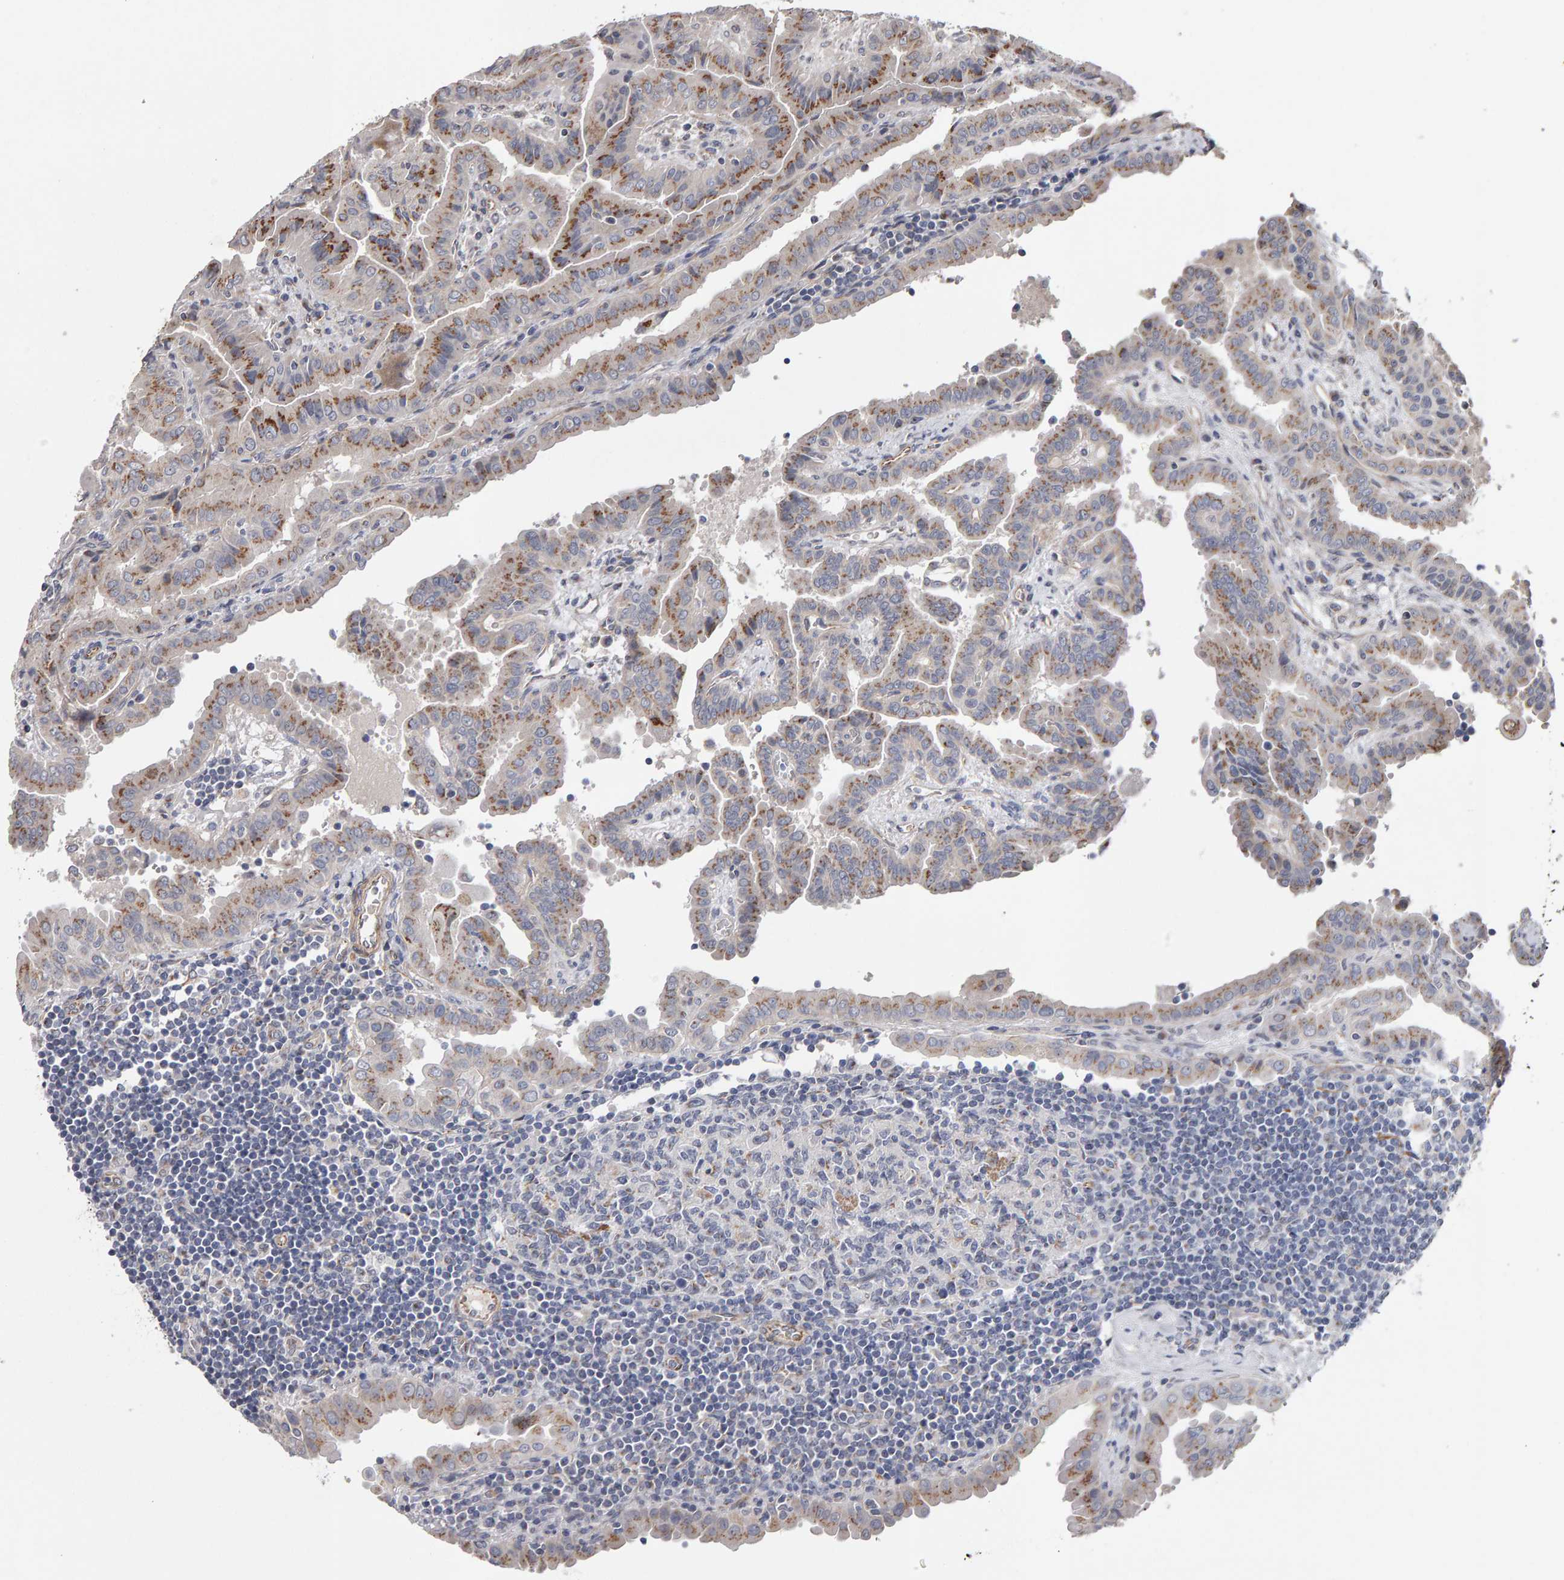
{"staining": {"intensity": "moderate", "quantity": ">75%", "location": "cytoplasmic/membranous"}, "tissue": "thyroid cancer", "cell_type": "Tumor cells", "image_type": "cancer", "snomed": [{"axis": "morphology", "description": "Papillary adenocarcinoma, NOS"}, {"axis": "topography", "description": "Thyroid gland"}], "caption": "Immunohistochemistry (IHC) image of papillary adenocarcinoma (thyroid) stained for a protein (brown), which reveals medium levels of moderate cytoplasmic/membranous positivity in about >75% of tumor cells.", "gene": "CANT1", "patient": {"sex": "male", "age": 33}}